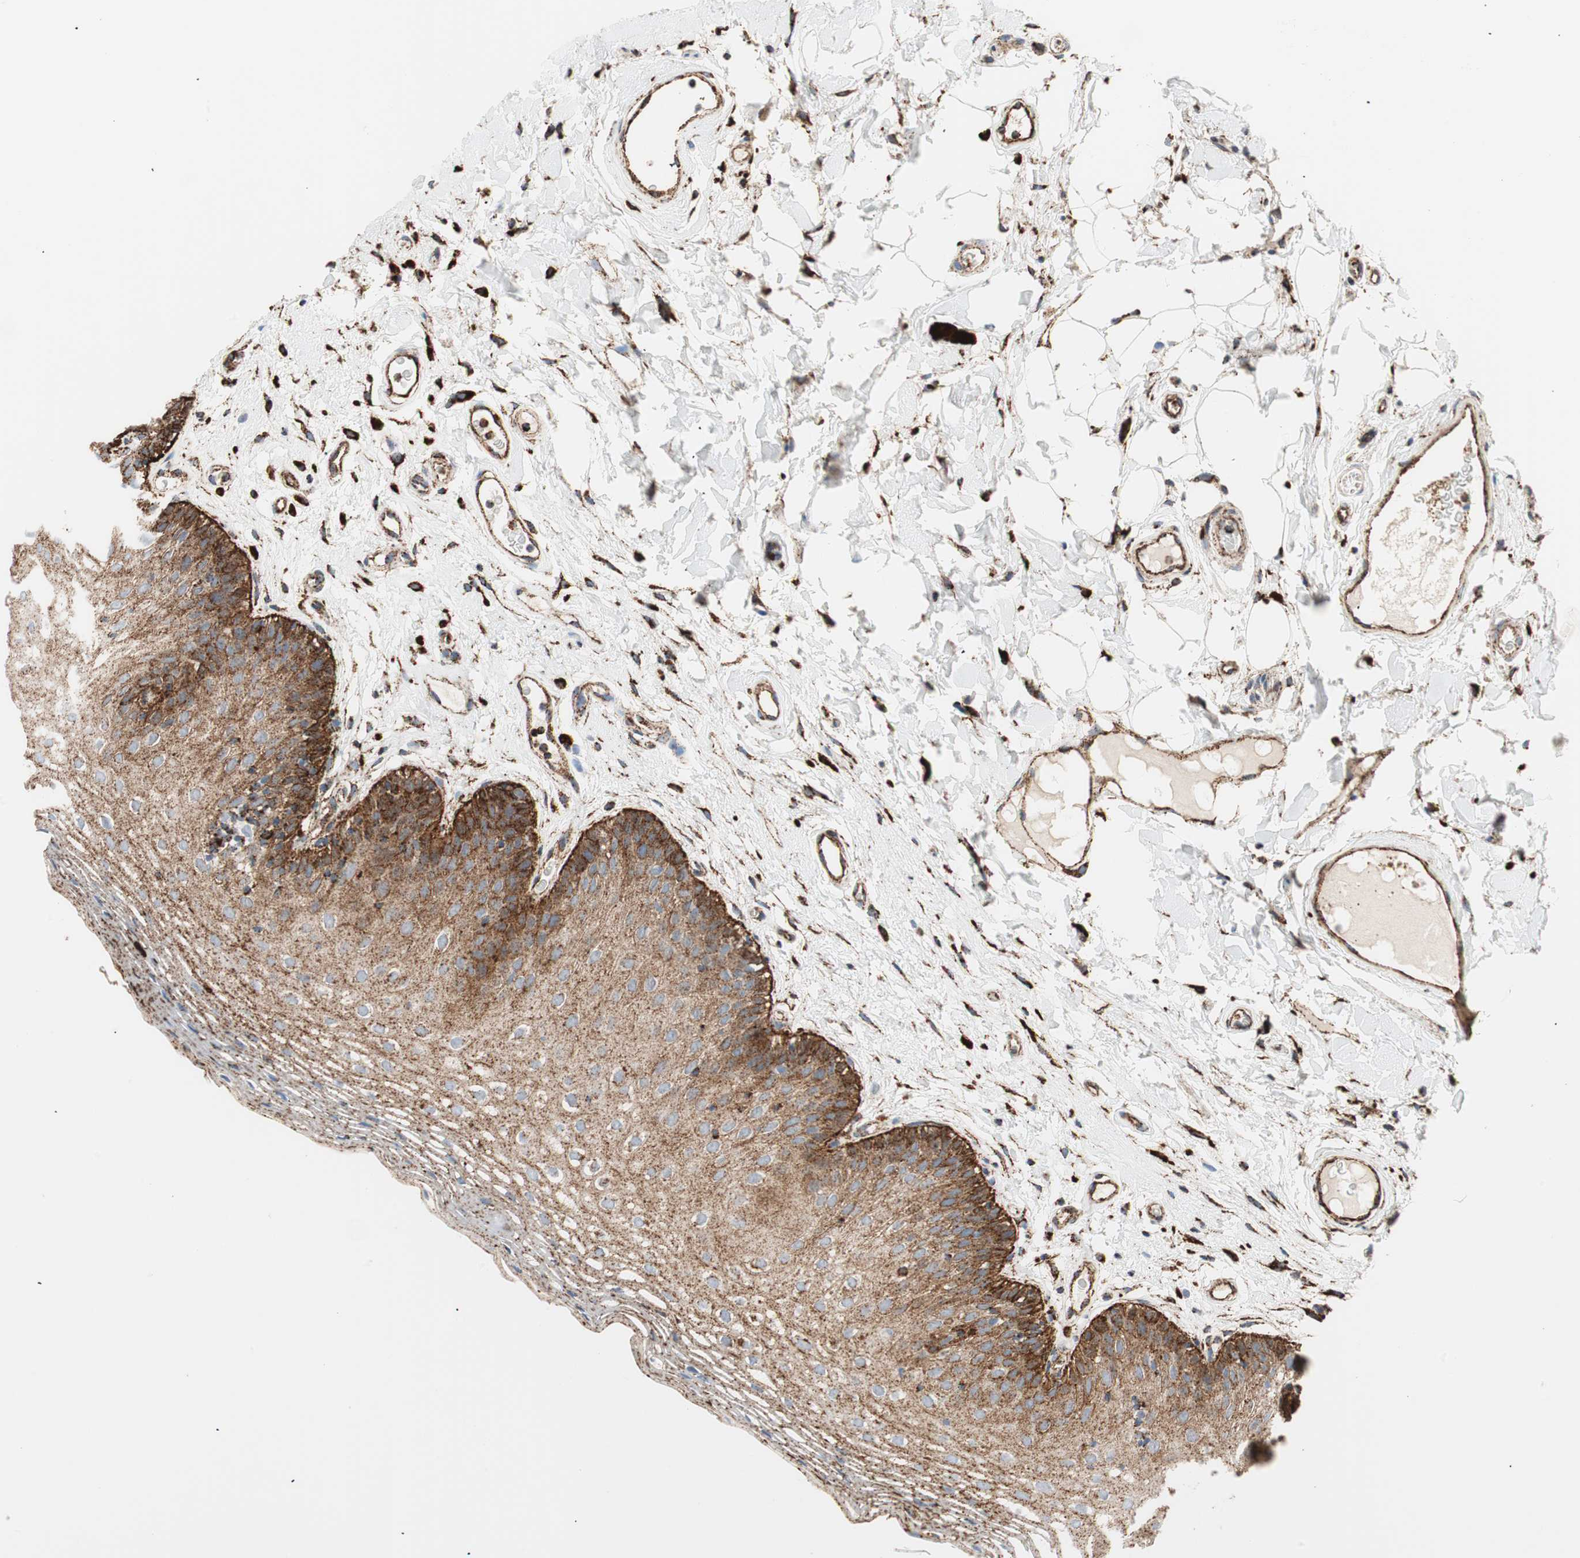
{"staining": {"intensity": "strong", "quantity": ">75%", "location": "cytoplasmic/membranous"}, "tissue": "oral mucosa", "cell_type": "Squamous epithelial cells", "image_type": "normal", "snomed": [{"axis": "morphology", "description": "Normal tissue, NOS"}, {"axis": "morphology", "description": "Squamous cell carcinoma, NOS"}, {"axis": "topography", "description": "Skeletal muscle"}, {"axis": "topography", "description": "Oral tissue"}], "caption": "Immunohistochemistry (IHC) of unremarkable oral mucosa reveals high levels of strong cytoplasmic/membranous expression in about >75% of squamous epithelial cells.", "gene": "LAMP1", "patient": {"sex": "male", "age": 71}}